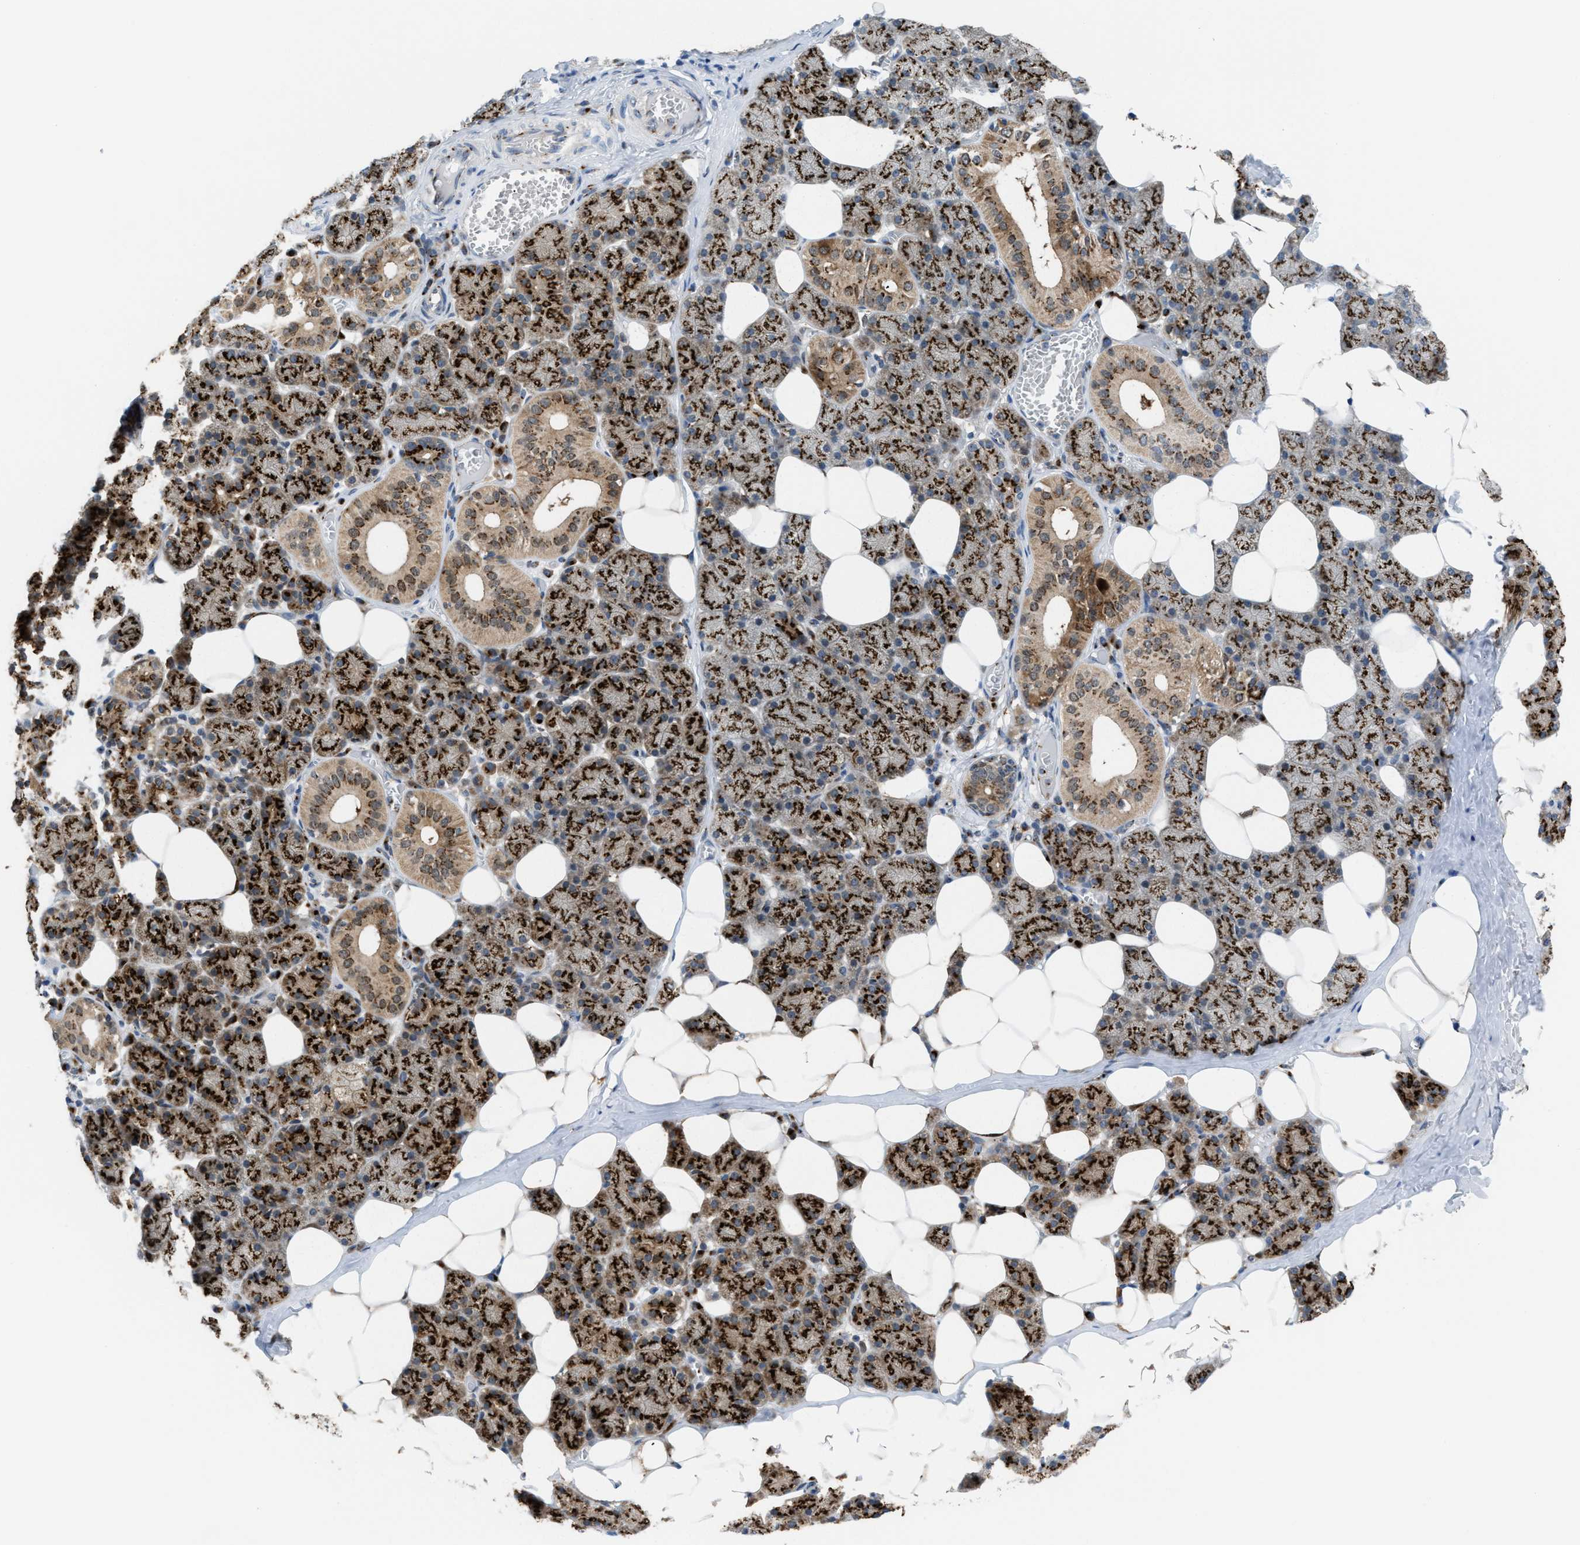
{"staining": {"intensity": "strong", "quantity": ">75%", "location": "cytoplasmic/membranous"}, "tissue": "salivary gland", "cell_type": "Glandular cells", "image_type": "normal", "snomed": [{"axis": "morphology", "description": "Normal tissue, NOS"}, {"axis": "topography", "description": "Salivary gland"}], "caption": "A brown stain labels strong cytoplasmic/membranous staining of a protein in glandular cells of normal human salivary gland. (DAB IHC with brightfield microscopy, high magnification).", "gene": "SLC38A10", "patient": {"sex": "female", "age": 33}}